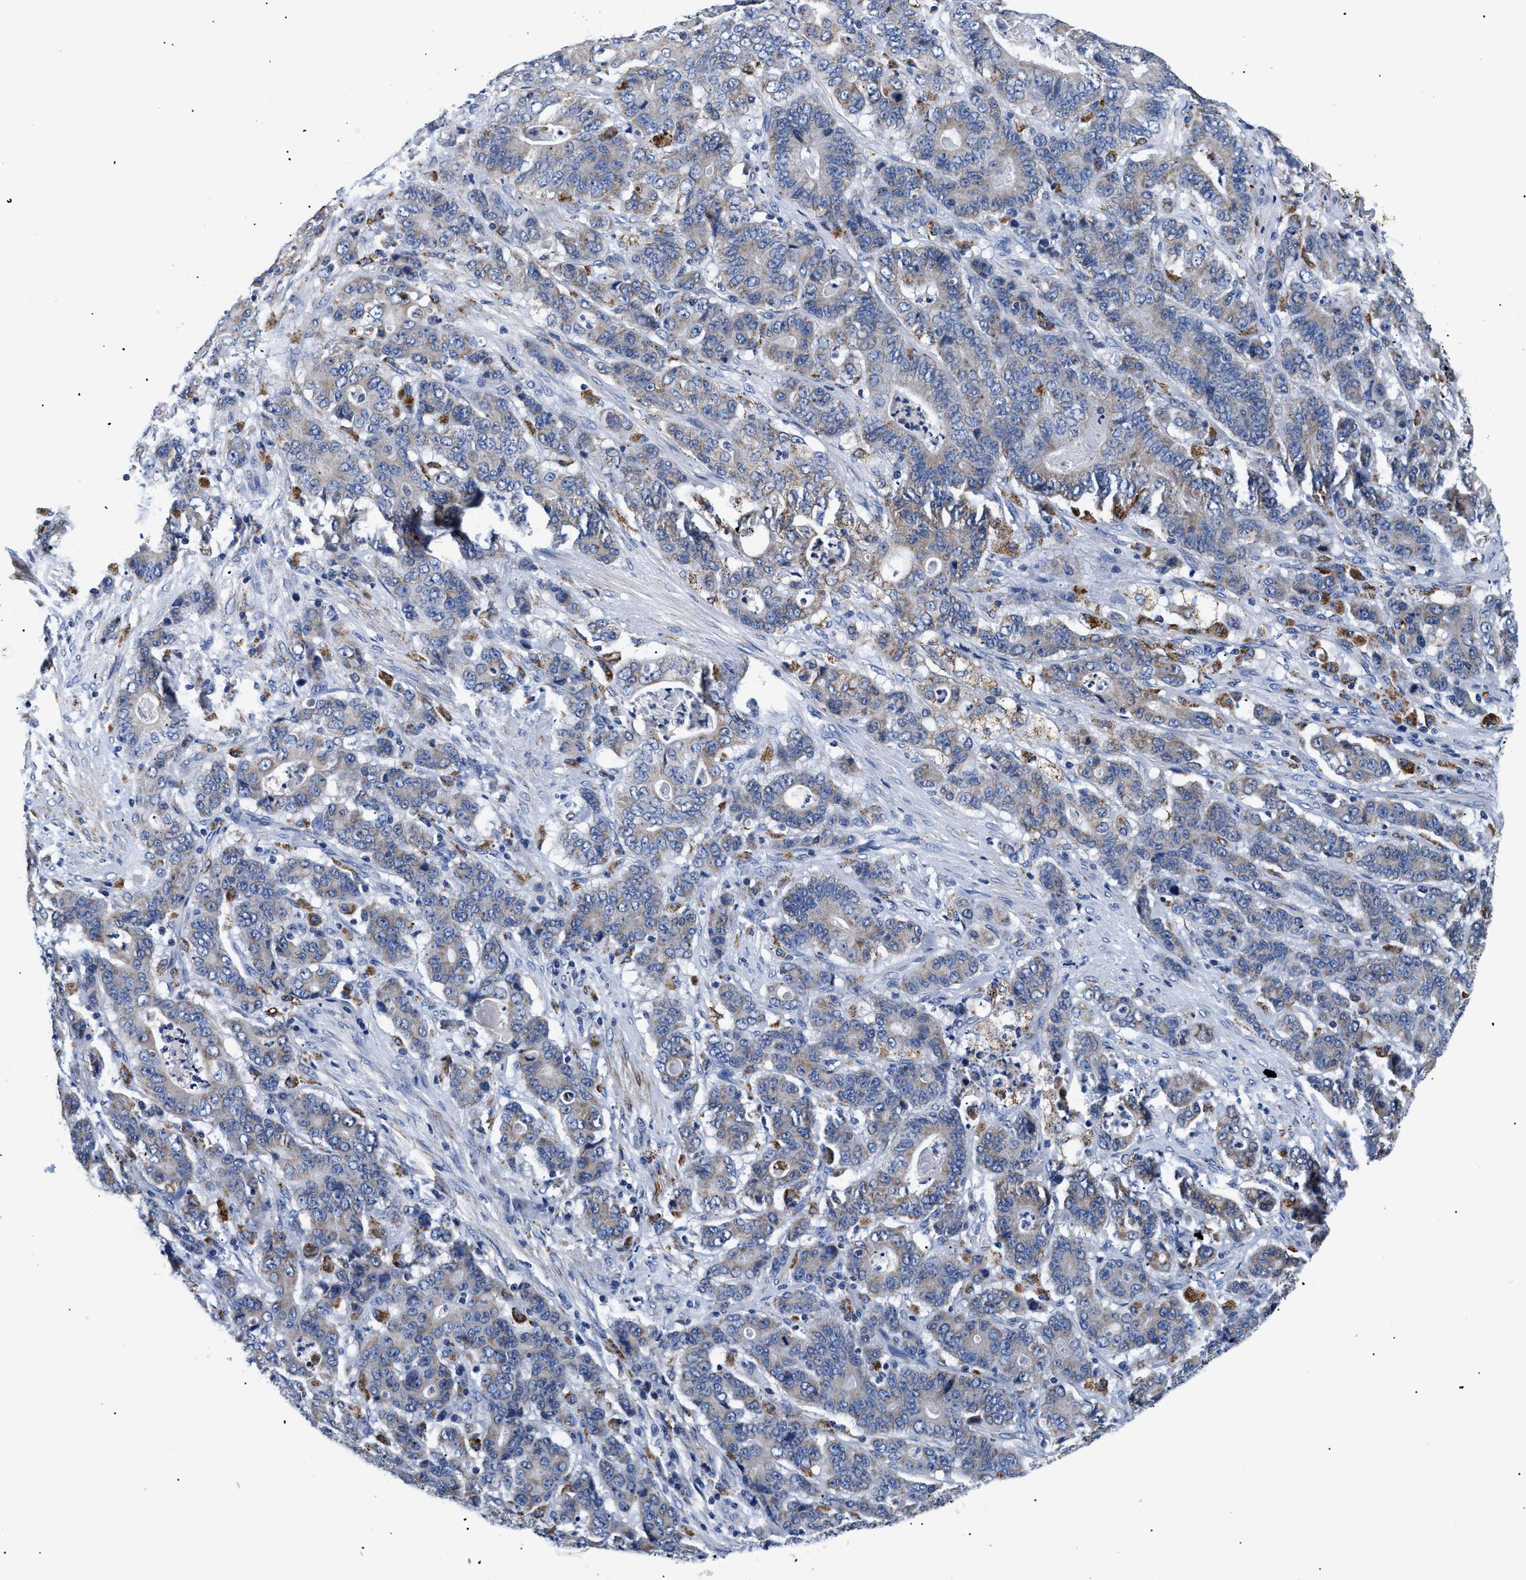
{"staining": {"intensity": "weak", "quantity": "25%-75%", "location": "cytoplasmic/membranous"}, "tissue": "stomach cancer", "cell_type": "Tumor cells", "image_type": "cancer", "snomed": [{"axis": "morphology", "description": "Adenocarcinoma, NOS"}, {"axis": "topography", "description": "Stomach"}], "caption": "IHC image of stomach cancer (adenocarcinoma) stained for a protein (brown), which displays low levels of weak cytoplasmic/membranous expression in approximately 25%-75% of tumor cells.", "gene": "GPR149", "patient": {"sex": "female", "age": 73}}